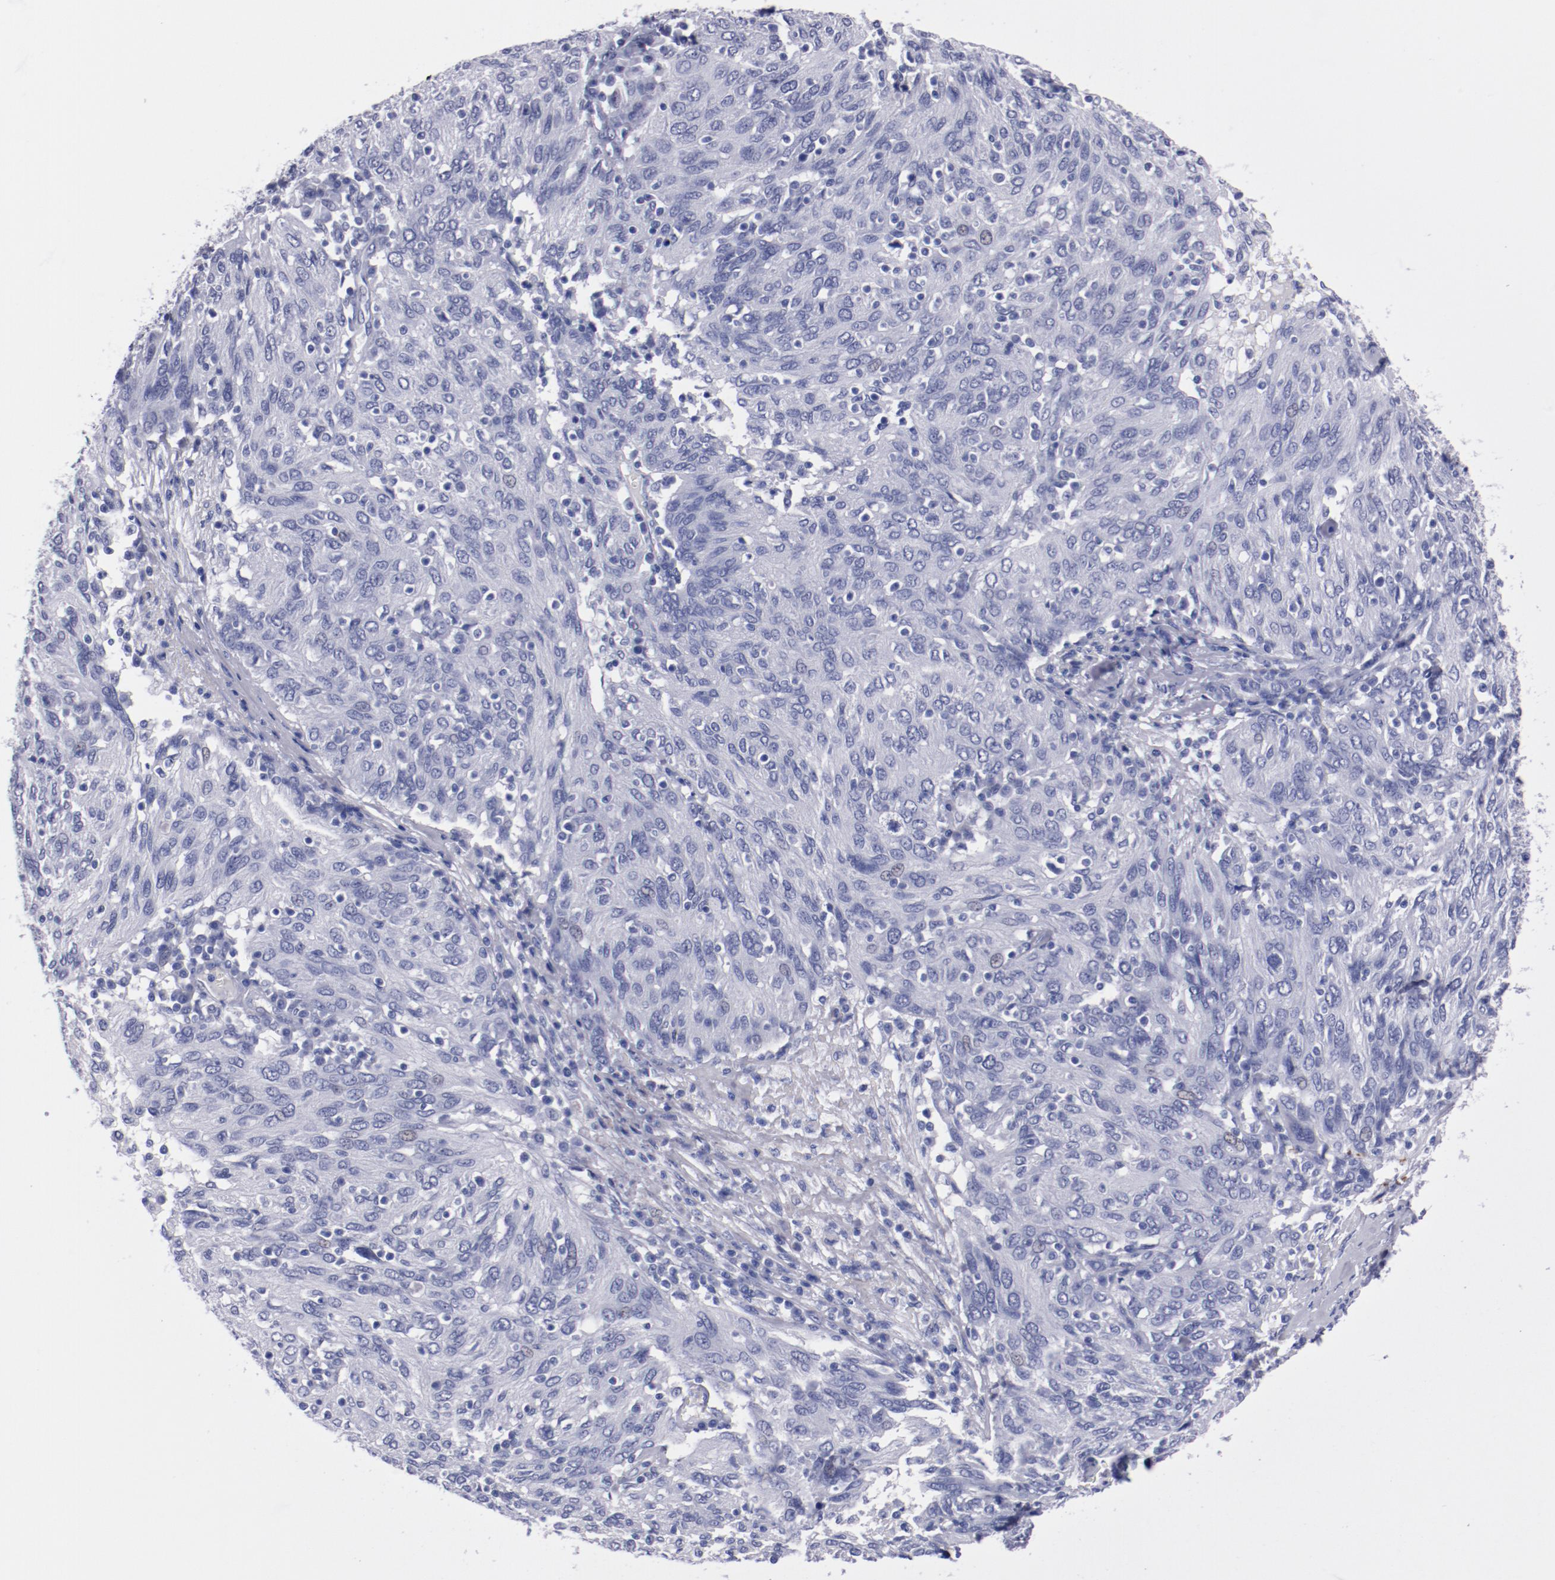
{"staining": {"intensity": "negative", "quantity": "none", "location": "none"}, "tissue": "ovarian cancer", "cell_type": "Tumor cells", "image_type": "cancer", "snomed": [{"axis": "morphology", "description": "Carcinoma, endometroid"}, {"axis": "topography", "description": "Ovary"}], "caption": "IHC image of neoplastic tissue: human ovarian cancer stained with DAB exhibits no significant protein expression in tumor cells.", "gene": "HNF1B", "patient": {"sex": "female", "age": 50}}